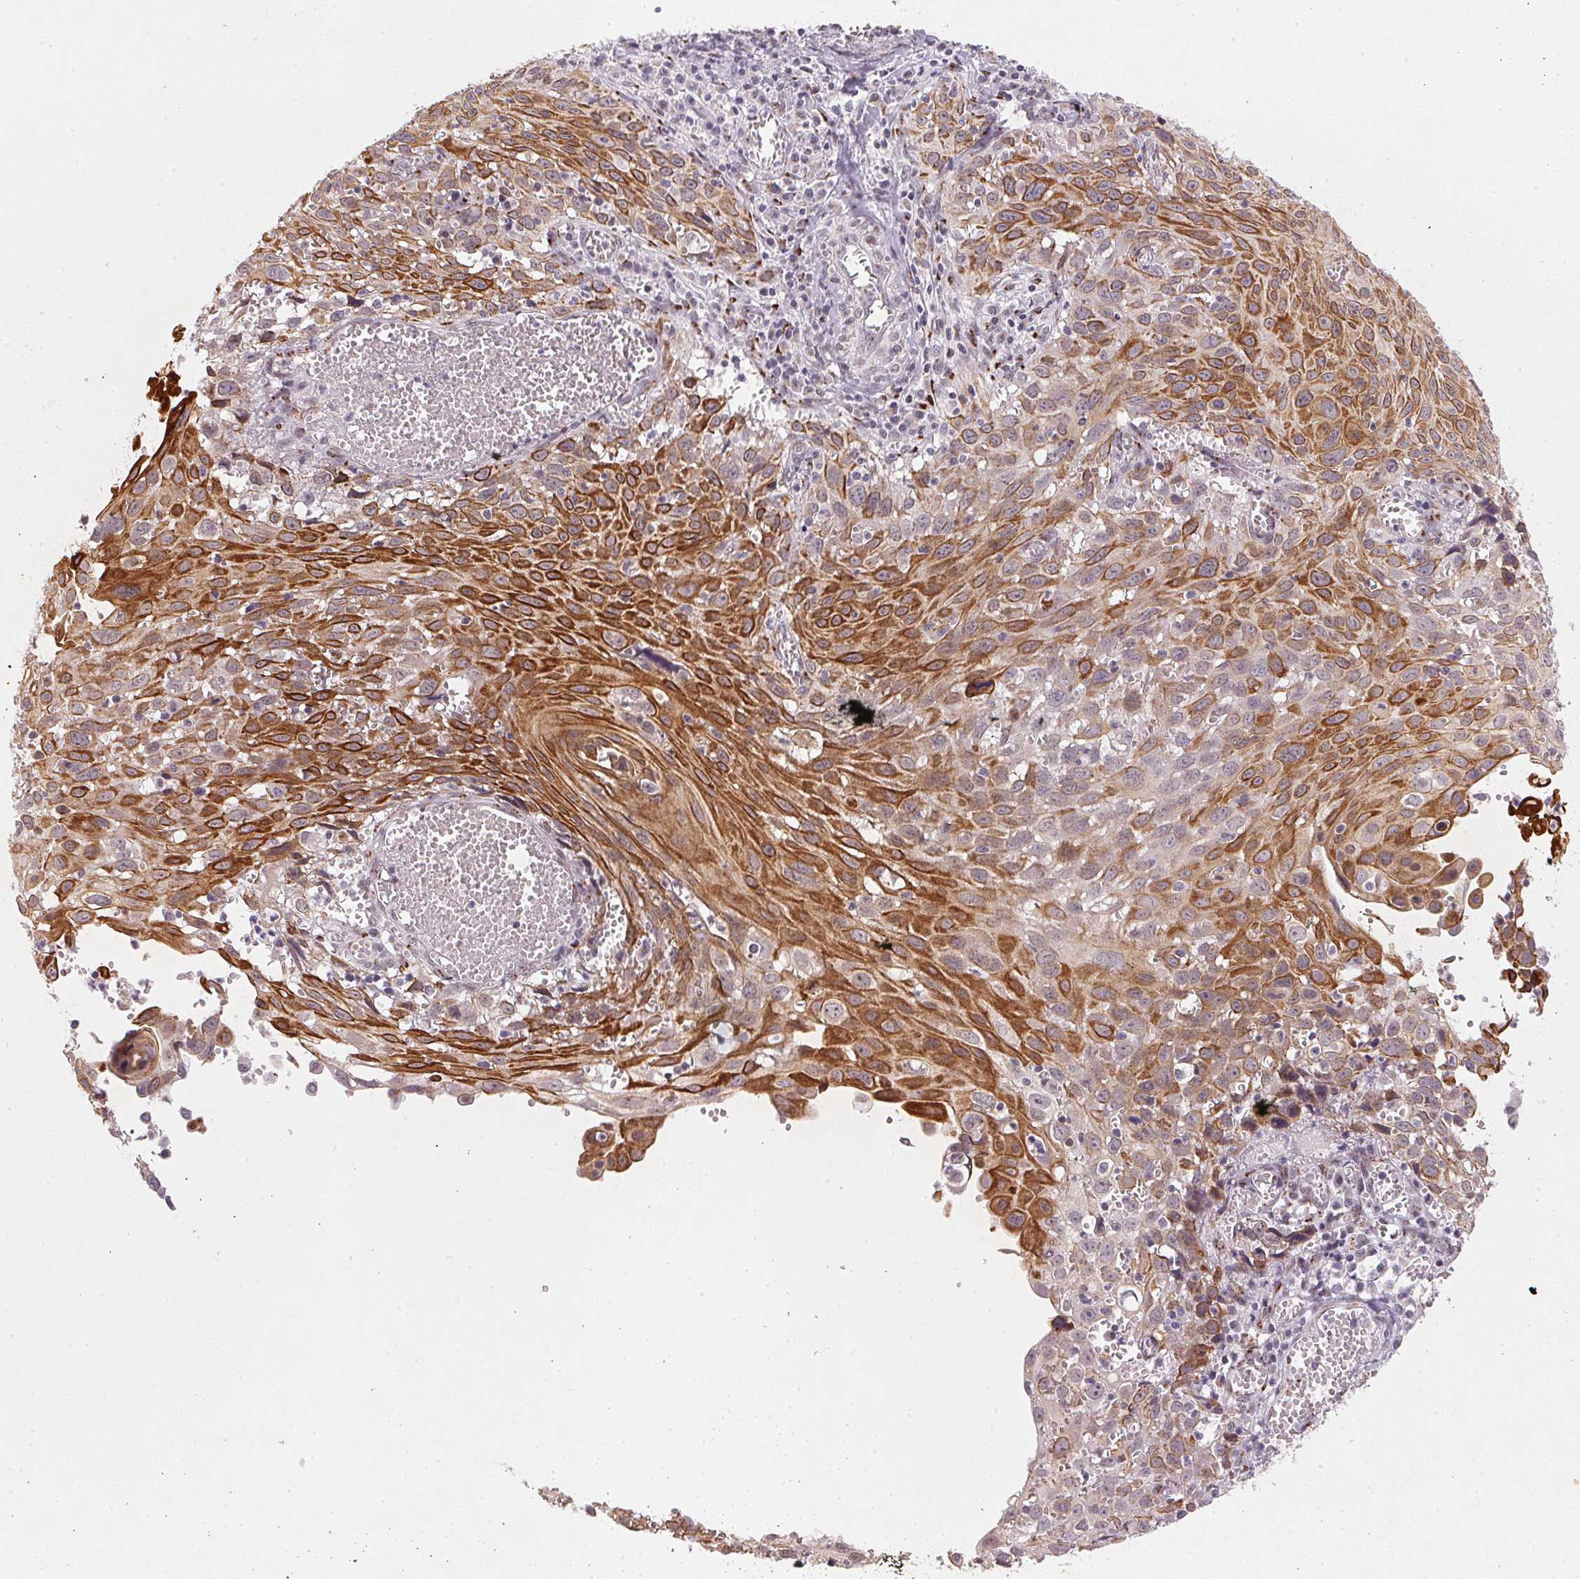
{"staining": {"intensity": "strong", "quantity": "25%-75%", "location": "cytoplasmic/membranous"}, "tissue": "cervical cancer", "cell_type": "Tumor cells", "image_type": "cancer", "snomed": [{"axis": "morphology", "description": "Squamous cell carcinoma, NOS"}, {"axis": "topography", "description": "Cervix"}], "caption": "There is high levels of strong cytoplasmic/membranous expression in tumor cells of cervical cancer (squamous cell carcinoma), as demonstrated by immunohistochemical staining (brown color).", "gene": "RAB22A", "patient": {"sex": "female", "age": 38}}